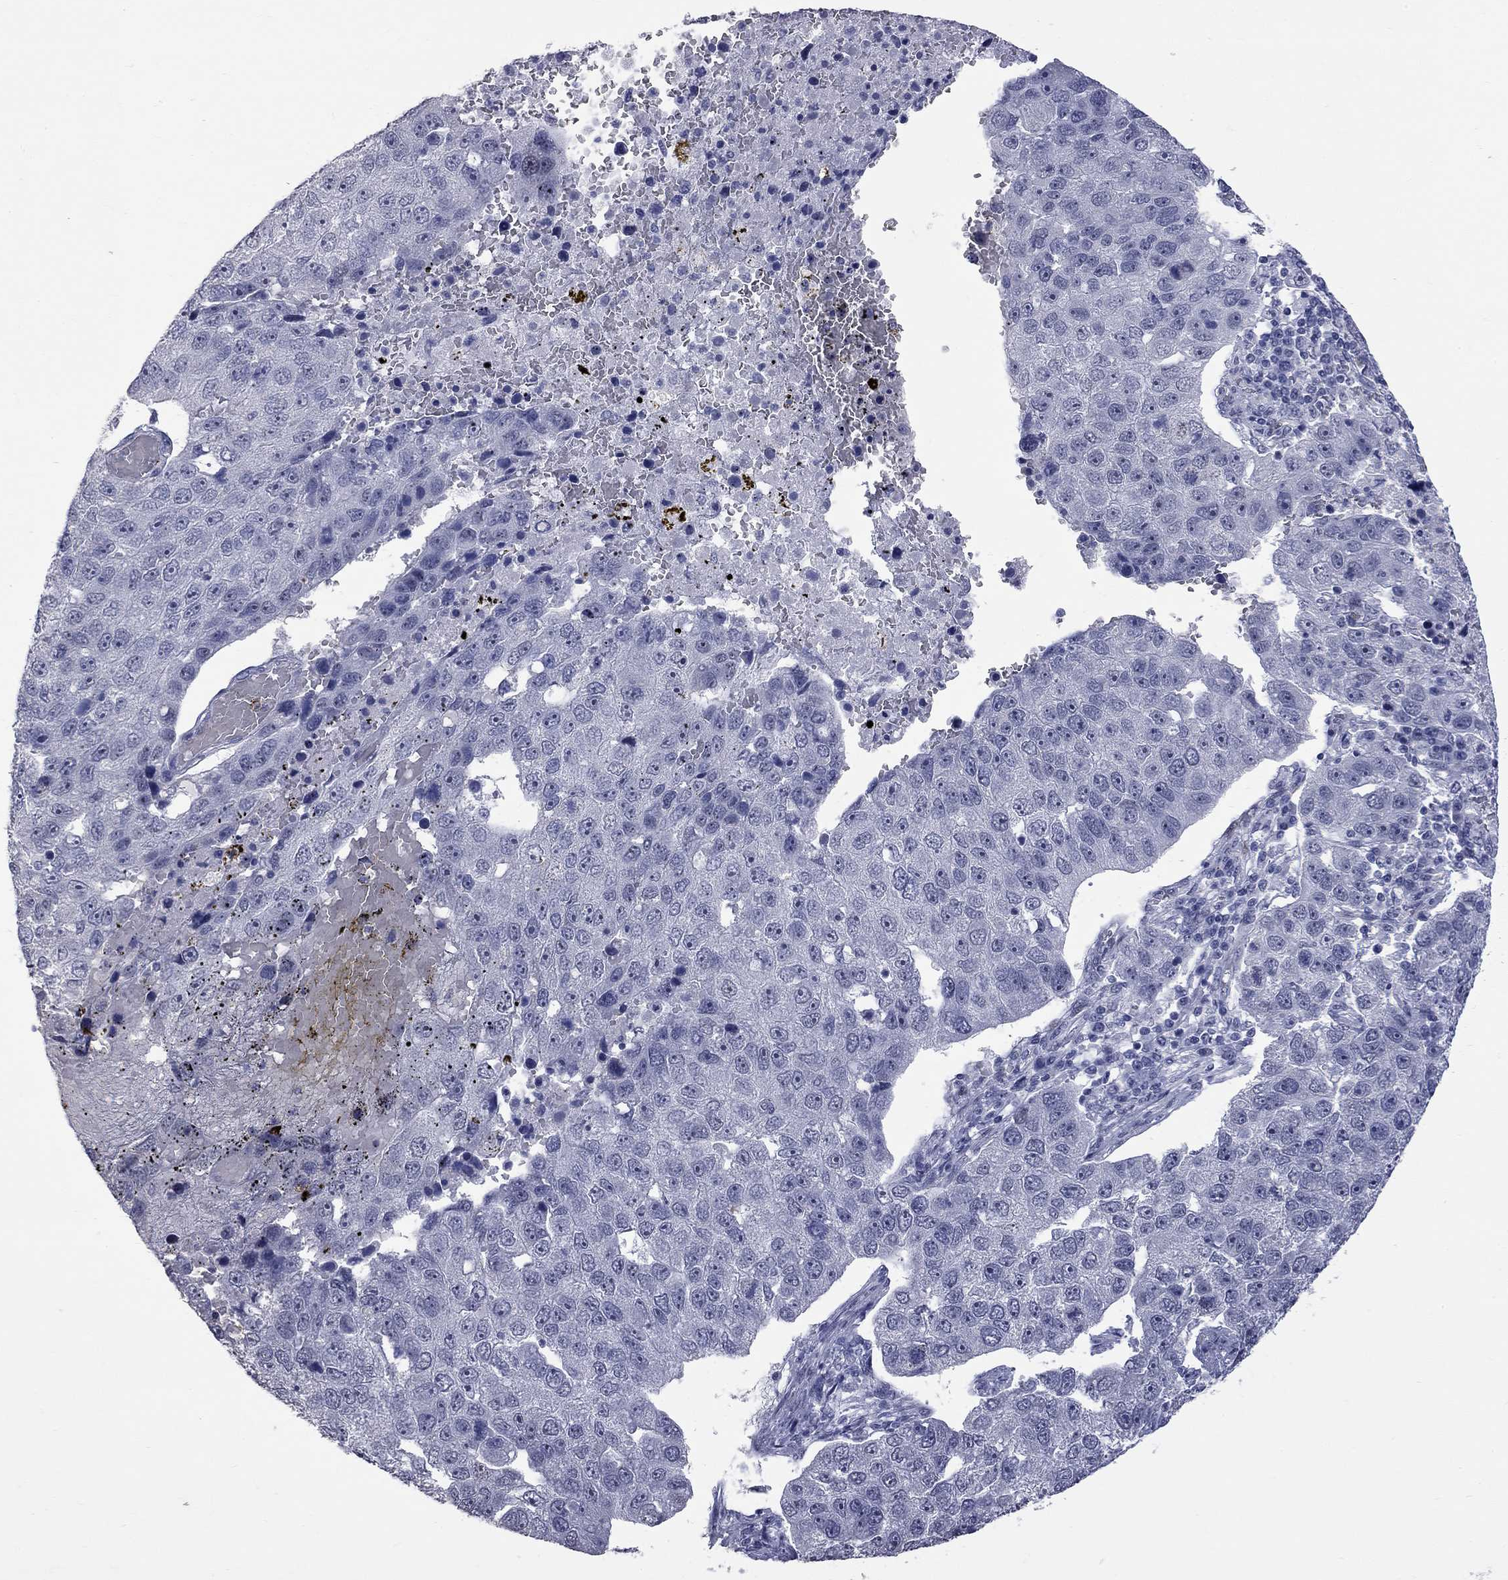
{"staining": {"intensity": "negative", "quantity": "none", "location": "none"}, "tissue": "pancreatic cancer", "cell_type": "Tumor cells", "image_type": "cancer", "snomed": [{"axis": "morphology", "description": "Adenocarcinoma, NOS"}, {"axis": "topography", "description": "Pancreas"}], "caption": "Immunohistochemical staining of human pancreatic cancer displays no significant positivity in tumor cells. (Stains: DAB IHC with hematoxylin counter stain, Microscopy: brightfield microscopy at high magnification).", "gene": "ZNF154", "patient": {"sex": "female", "age": 61}}